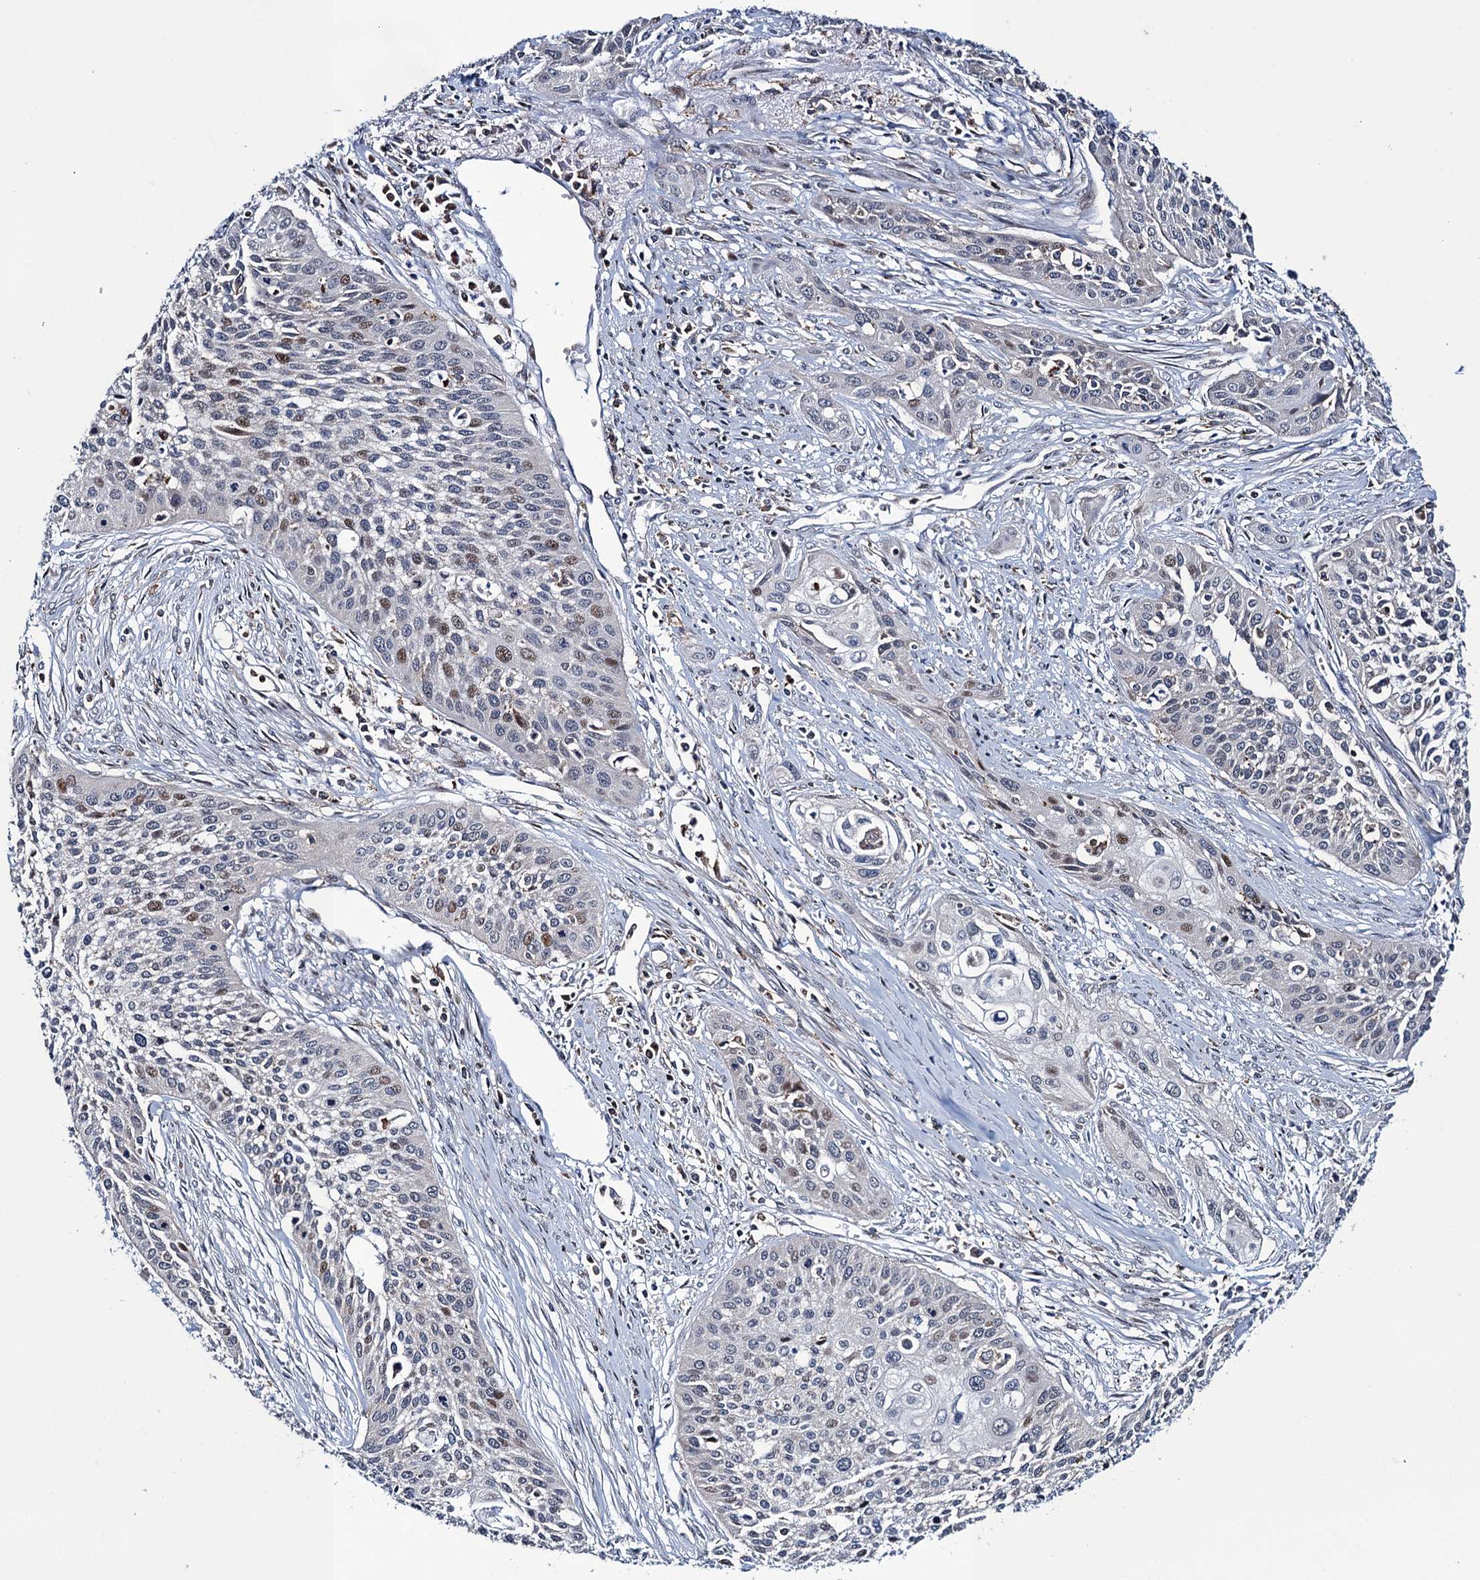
{"staining": {"intensity": "weak", "quantity": "<25%", "location": "nuclear"}, "tissue": "cervical cancer", "cell_type": "Tumor cells", "image_type": "cancer", "snomed": [{"axis": "morphology", "description": "Squamous cell carcinoma, NOS"}, {"axis": "topography", "description": "Cervix"}], "caption": "Immunohistochemistry of human cervical cancer shows no positivity in tumor cells.", "gene": "CCDC102A", "patient": {"sex": "female", "age": 34}}